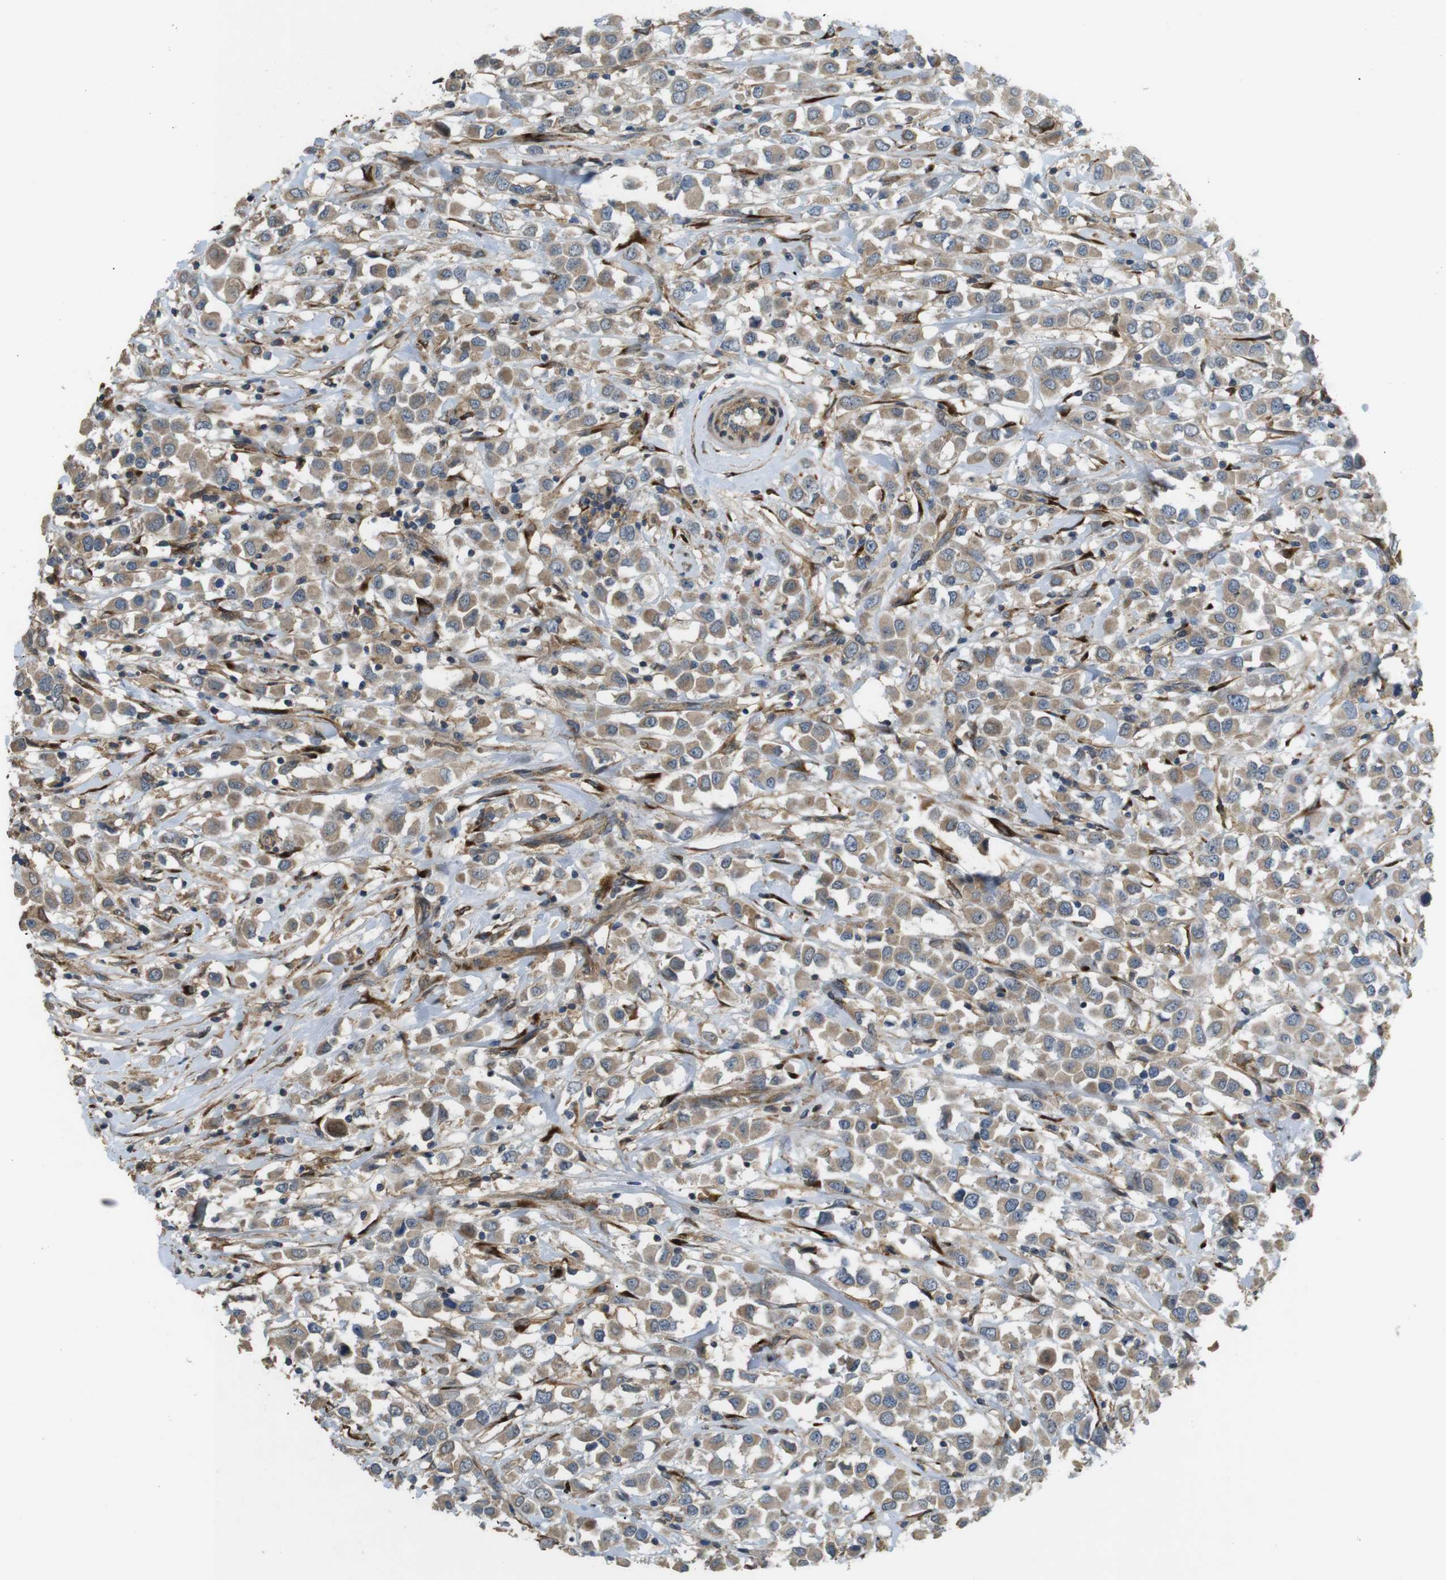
{"staining": {"intensity": "weak", "quantity": ">75%", "location": "cytoplasmic/membranous"}, "tissue": "breast cancer", "cell_type": "Tumor cells", "image_type": "cancer", "snomed": [{"axis": "morphology", "description": "Duct carcinoma"}, {"axis": "topography", "description": "Breast"}], "caption": "Immunohistochemistry (IHC) staining of breast cancer (invasive ductal carcinoma), which exhibits low levels of weak cytoplasmic/membranous positivity in approximately >75% of tumor cells indicating weak cytoplasmic/membranous protein staining. The staining was performed using DAB (3,3'-diaminobenzidine) (brown) for protein detection and nuclei were counterstained in hematoxylin (blue).", "gene": "ARHGAP24", "patient": {"sex": "female", "age": 61}}